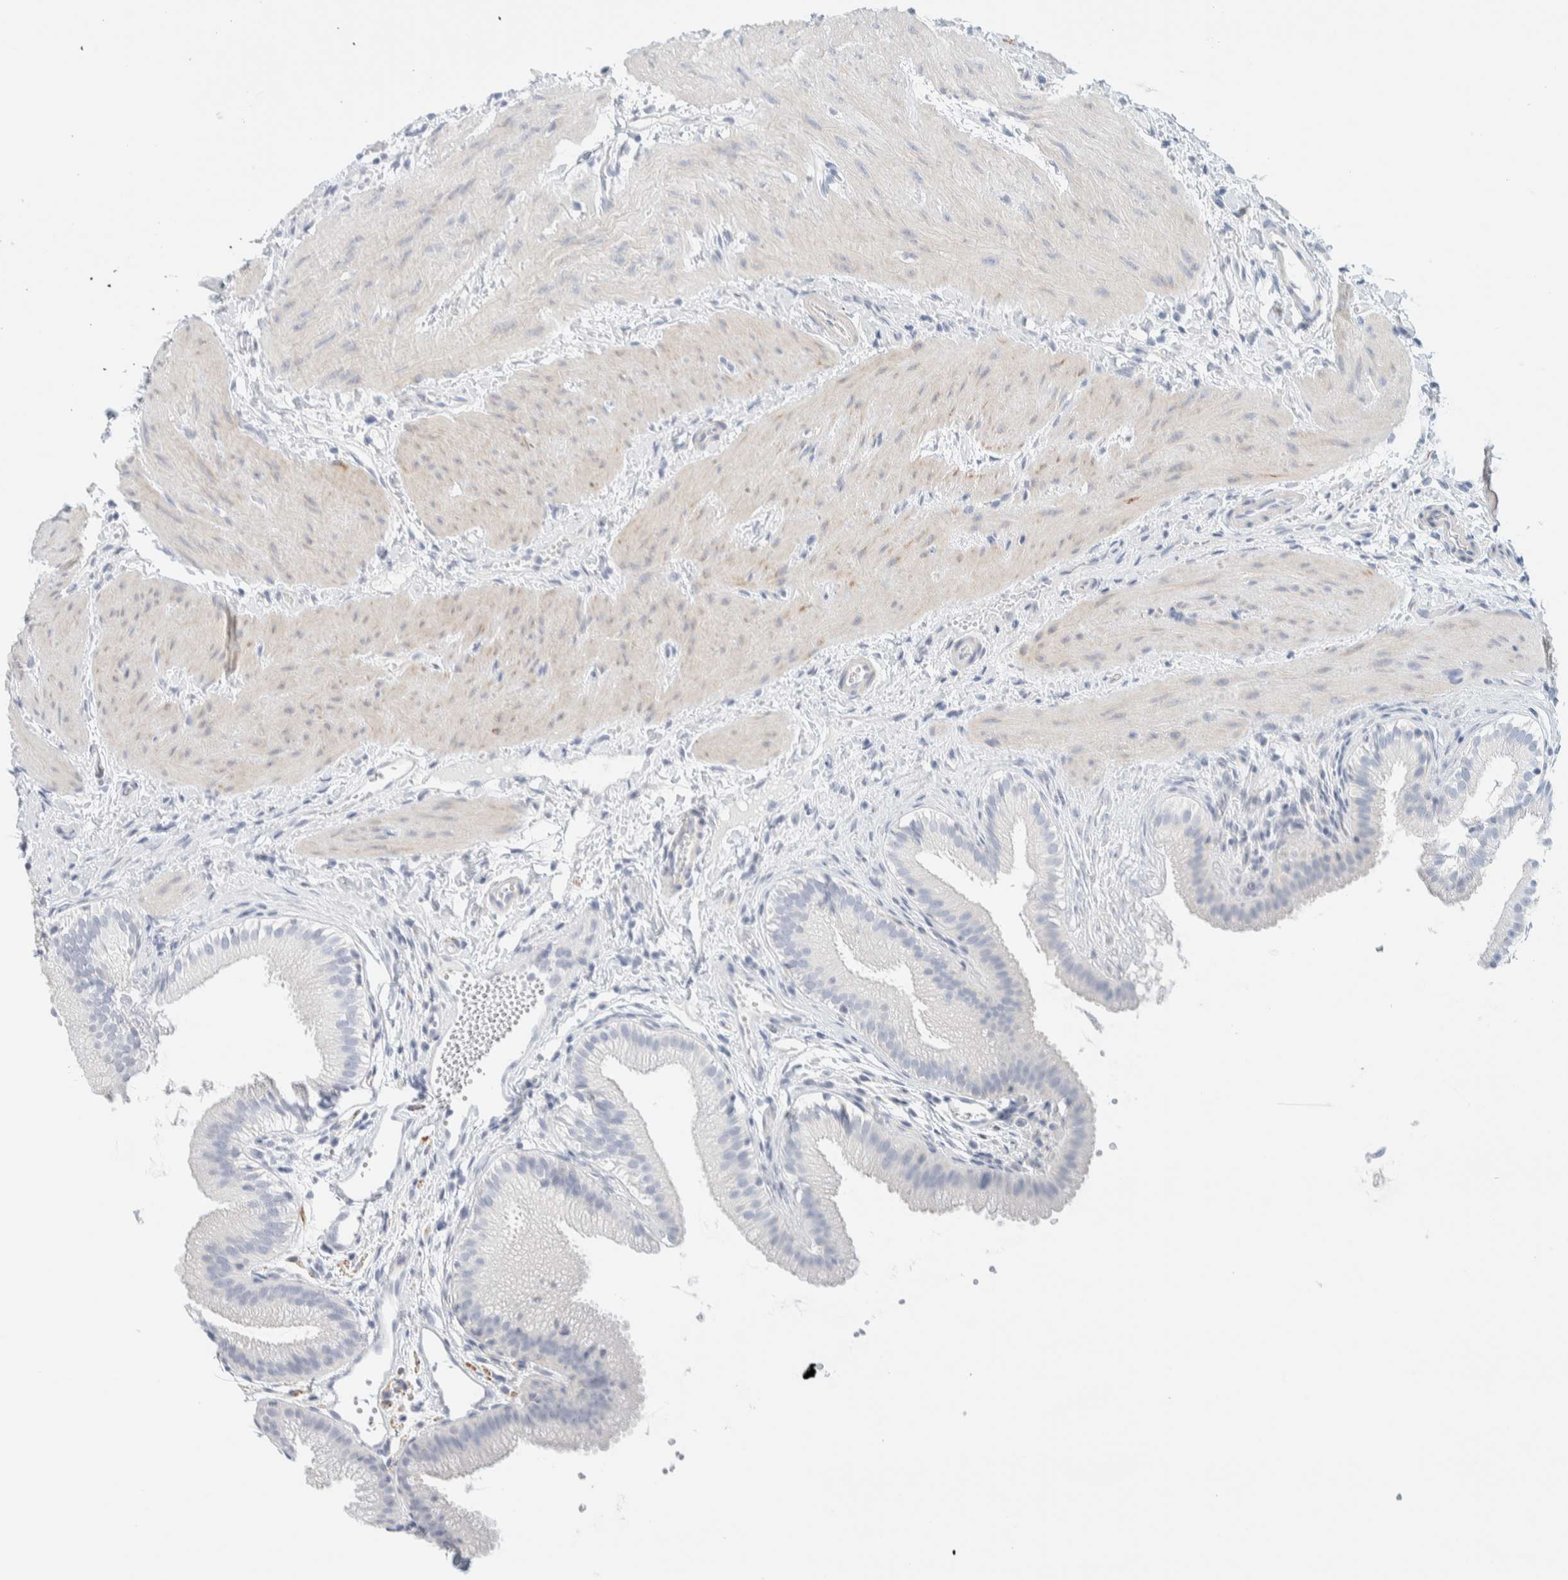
{"staining": {"intensity": "negative", "quantity": "none", "location": "none"}, "tissue": "gallbladder", "cell_type": "Glandular cells", "image_type": "normal", "snomed": [{"axis": "morphology", "description": "Normal tissue, NOS"}, {"axis": "topography", "description": "Gallbladder"}], "caption": "Immunohistochemistry (IHC) micrograph of benign gallbladder: gallbladder stained with DAB exhibits no significant protein expression in glandular cells. The staining was performed using DAB (3,3'-diaminobenzidine) to visualize the protein expression in brown, while the nuclei were stained in blue with hematoxylin (Magnification: 20x).", "gene": "ATCAY", "patient": {"sex": "female", "age": 26}}